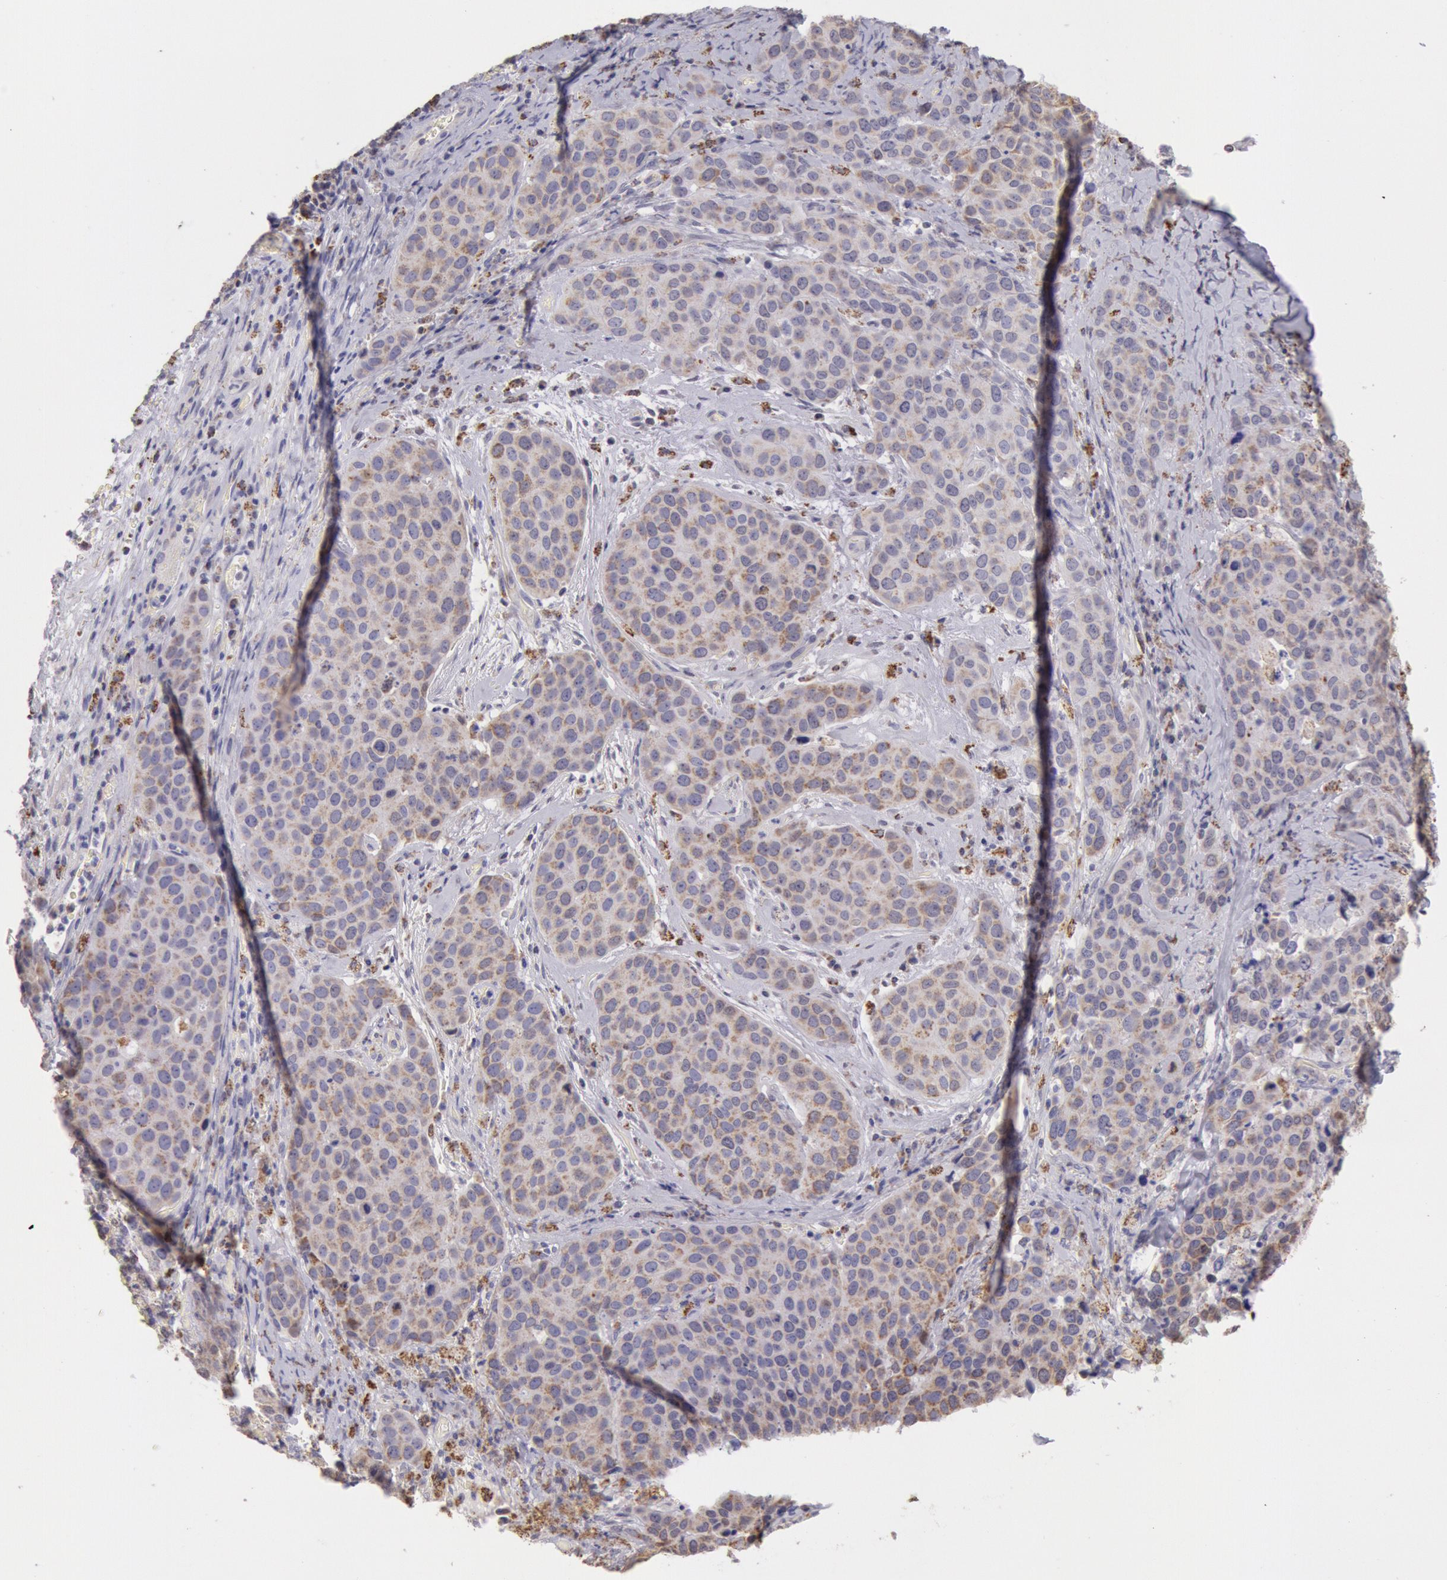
{"staining": {"intensity": "weak", "quantity": "25%-75%", "location": "cytoplasmic/membranous"}, "tissue": "cervical cancer", "cell_type": "Tumor cells", "image_type": "cancer", "snomed": [{"axis": "morphology", "description": "Squamous cell carcinoma, NOS"}, {"axis": "topography", "description": "Cervix"}], "caption": "DAB (3,3'-diaminobenzidine) immunohistochemical staining of human cervical cancer demonstrates weak cytoplasmic/membranous protein expression in approximately 25%-75% of tumor cells.", "gene": "FRMD6", "patient": {"sex": "female", "age": 54}}